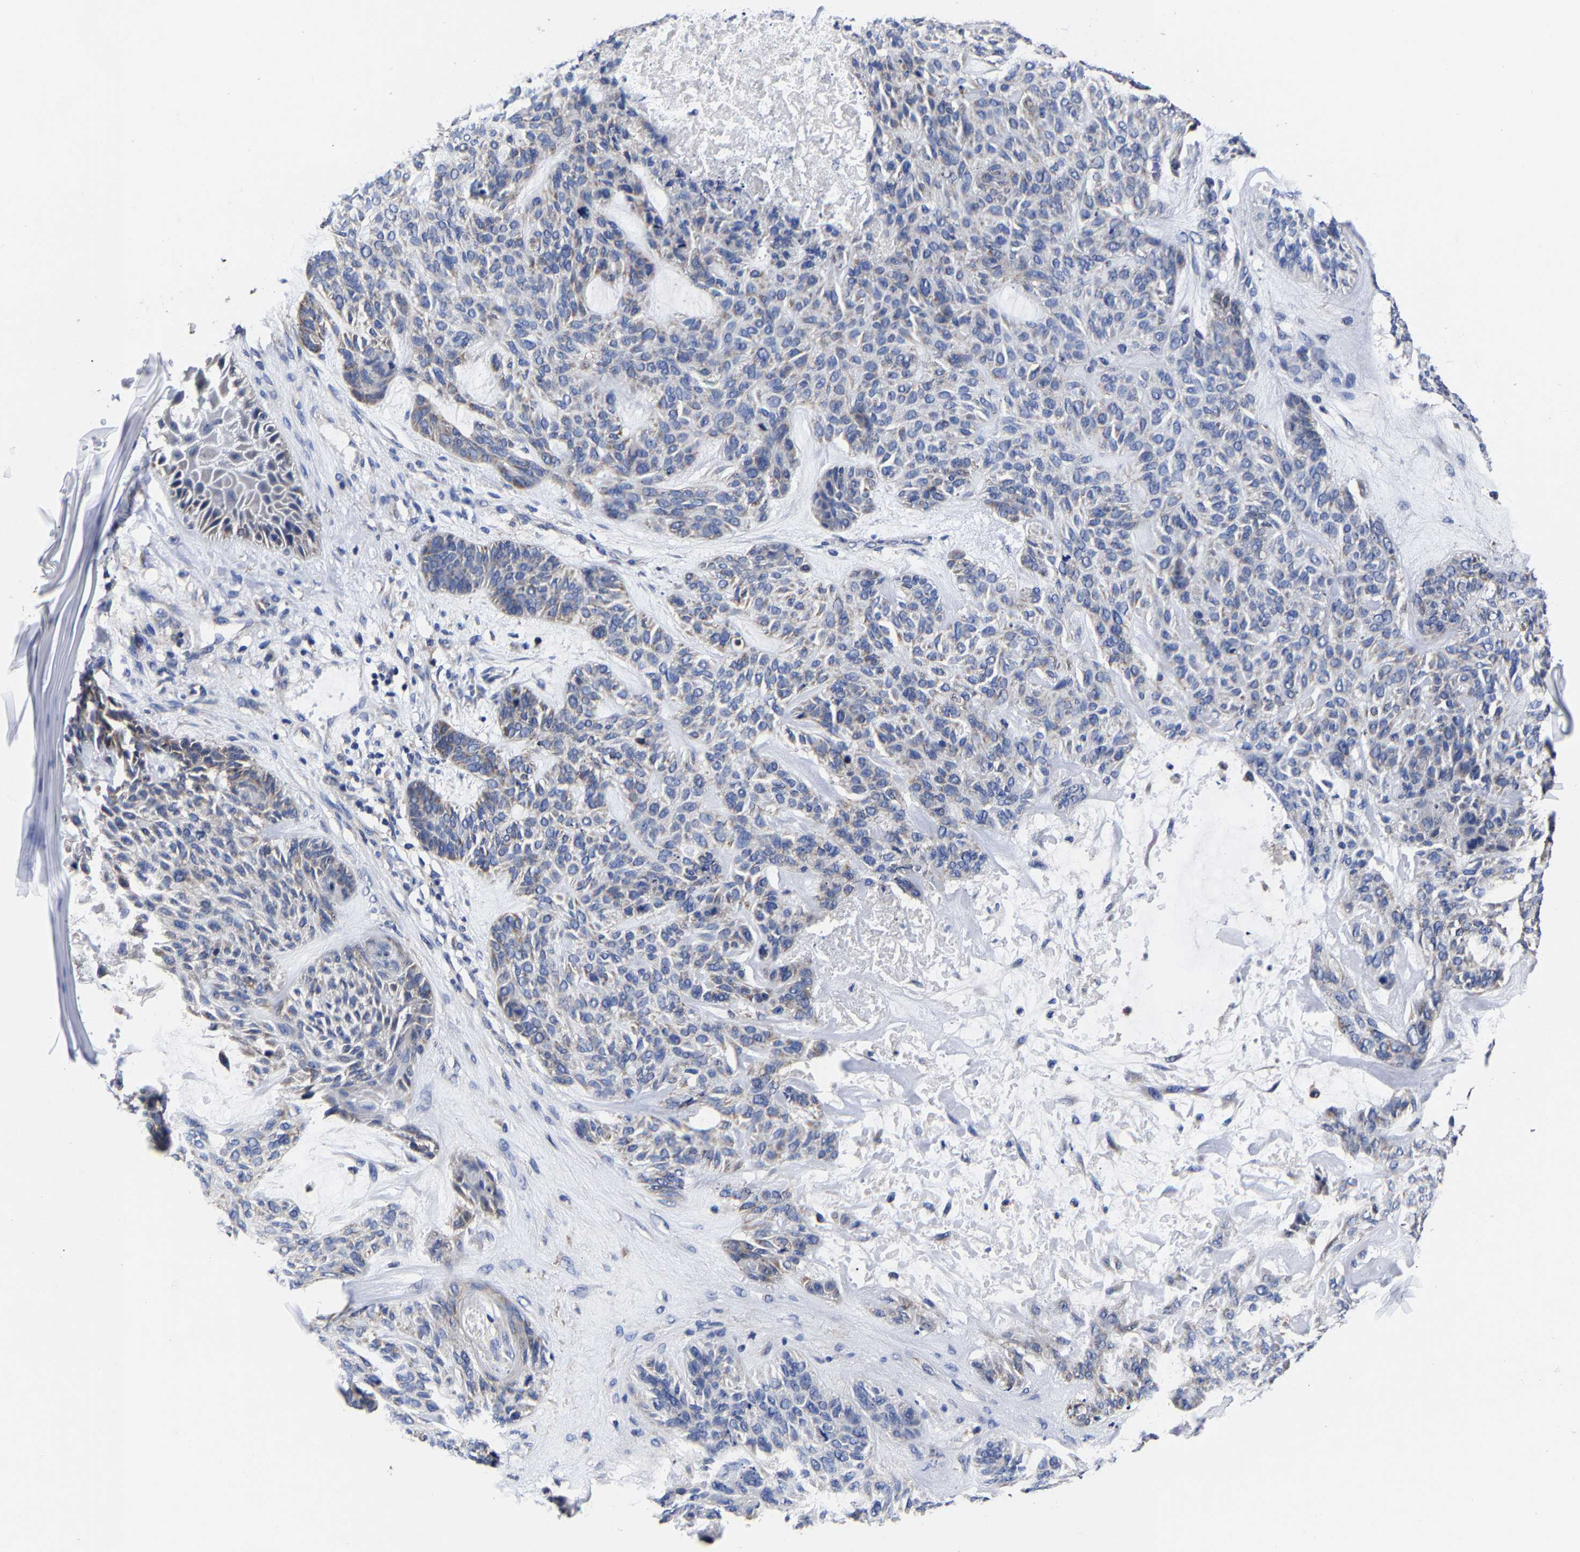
{"staining": {"intensity": "negative", "quantity": "none", "location": "none"}, "tissue": "skin cancer", "cell_type": "Tumor cells", "image_type": "cancer", "snomed": [{"axis": "morphology", "description": "Basal cell carcinoma"}, {"axis": "topography", "description": "Skin"}], "caption": "Tumor cells are negative for protein expression in human skin cancer. (Immunohistochemistry (ihc), brightfield microscopy, high magnification).", "gene": "AASS", "patient": {"sex": "male", "age": 55}}